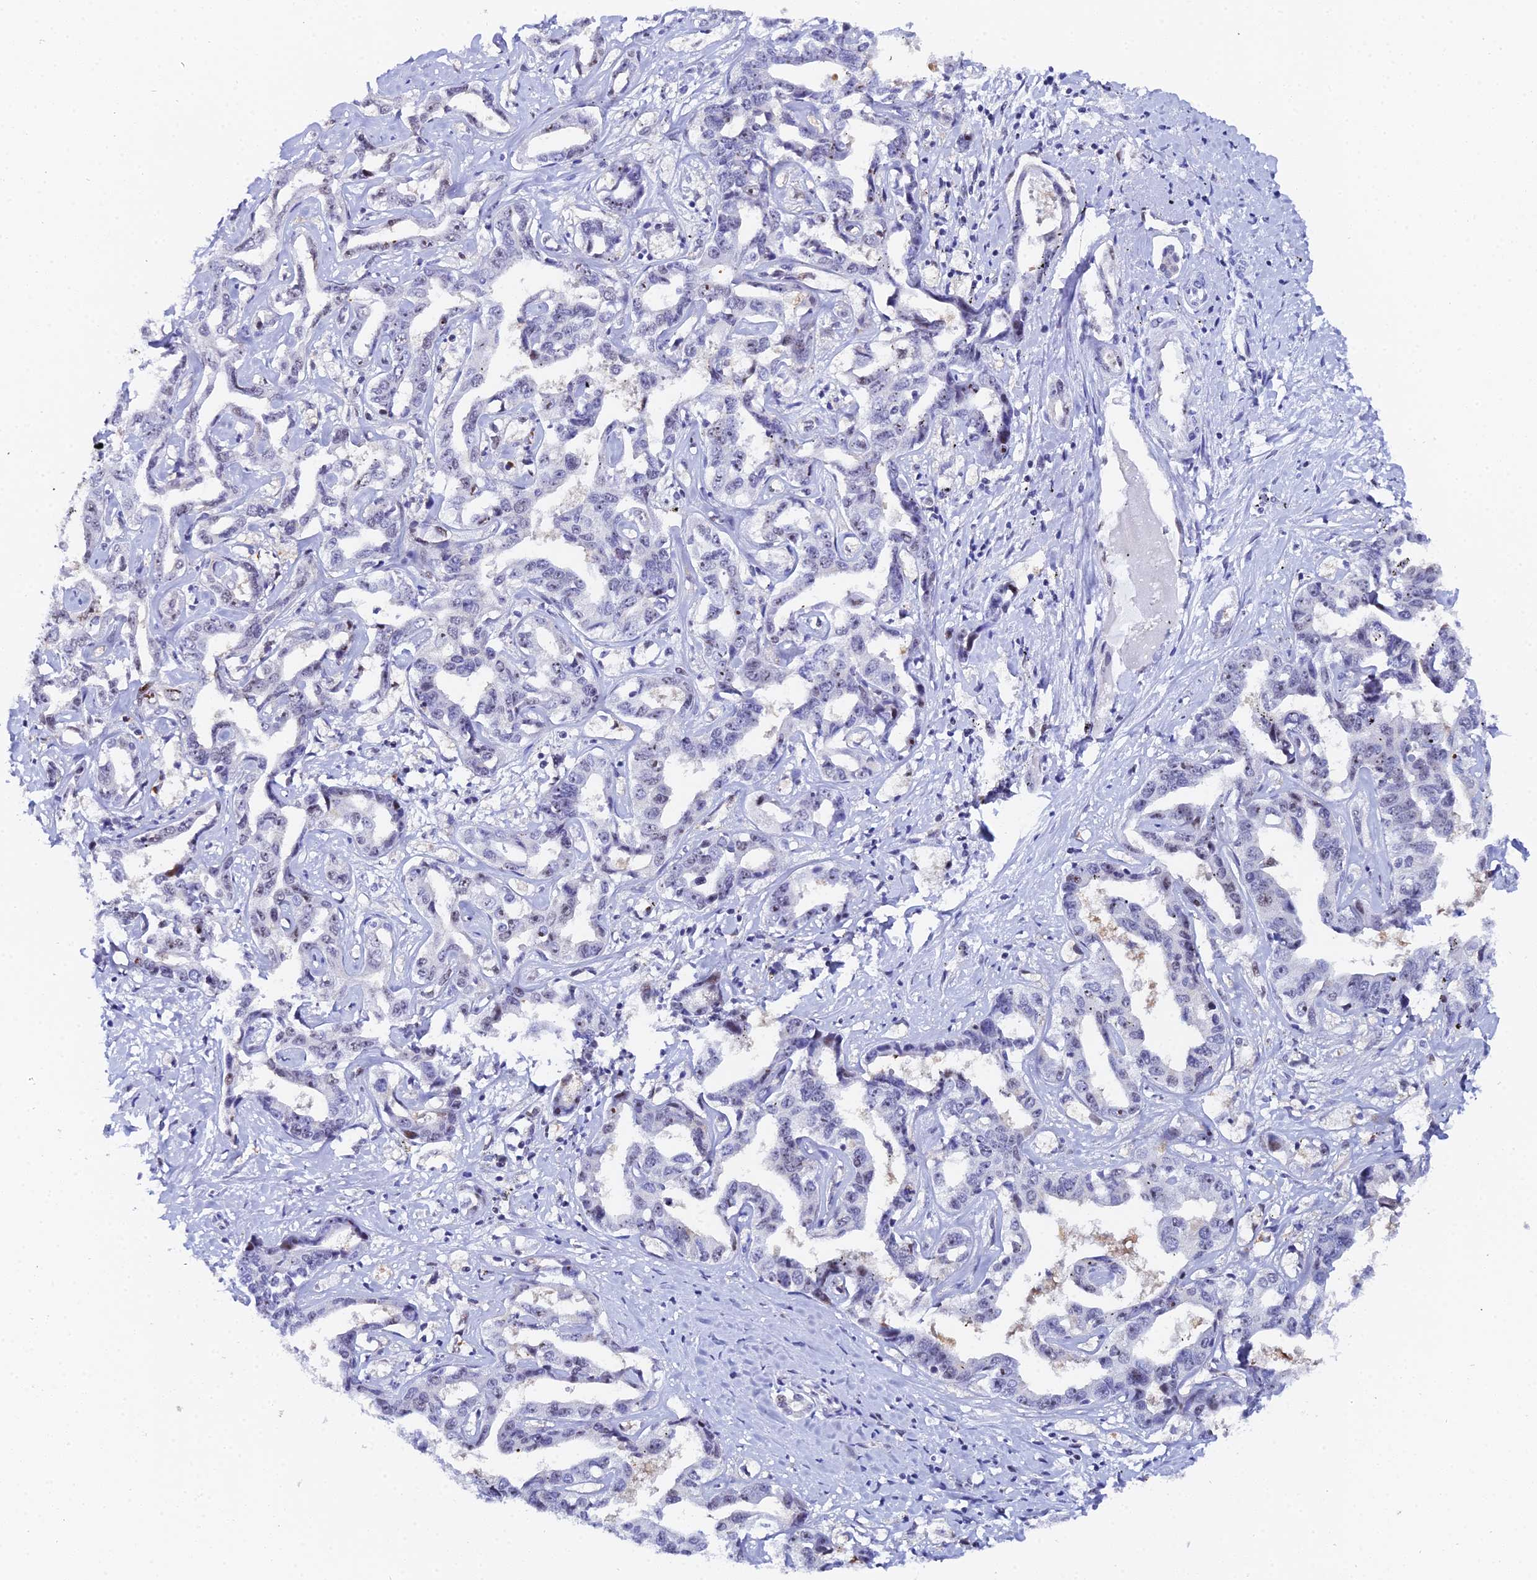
{"staining": {"intensity": "moderate", "quantity": "<25%", "location": "nuclear"}, "tissue": "liver cancer", "cell_type": "Tumor cells", "image_type": "cancer", "snomed": [{"axis": "morphology", "description": "Cholangiocarcinoma"}, {"axis": "topography", "description": "Liver"}], "caption": "Cholangiocarcinoma (liver) stained for a protein (brown) exhibits moderate nuclear positive expression in approximately <25% of tumor cells.", "gene": "TIFA", "patient": {"sex": "male", "age": 59}}